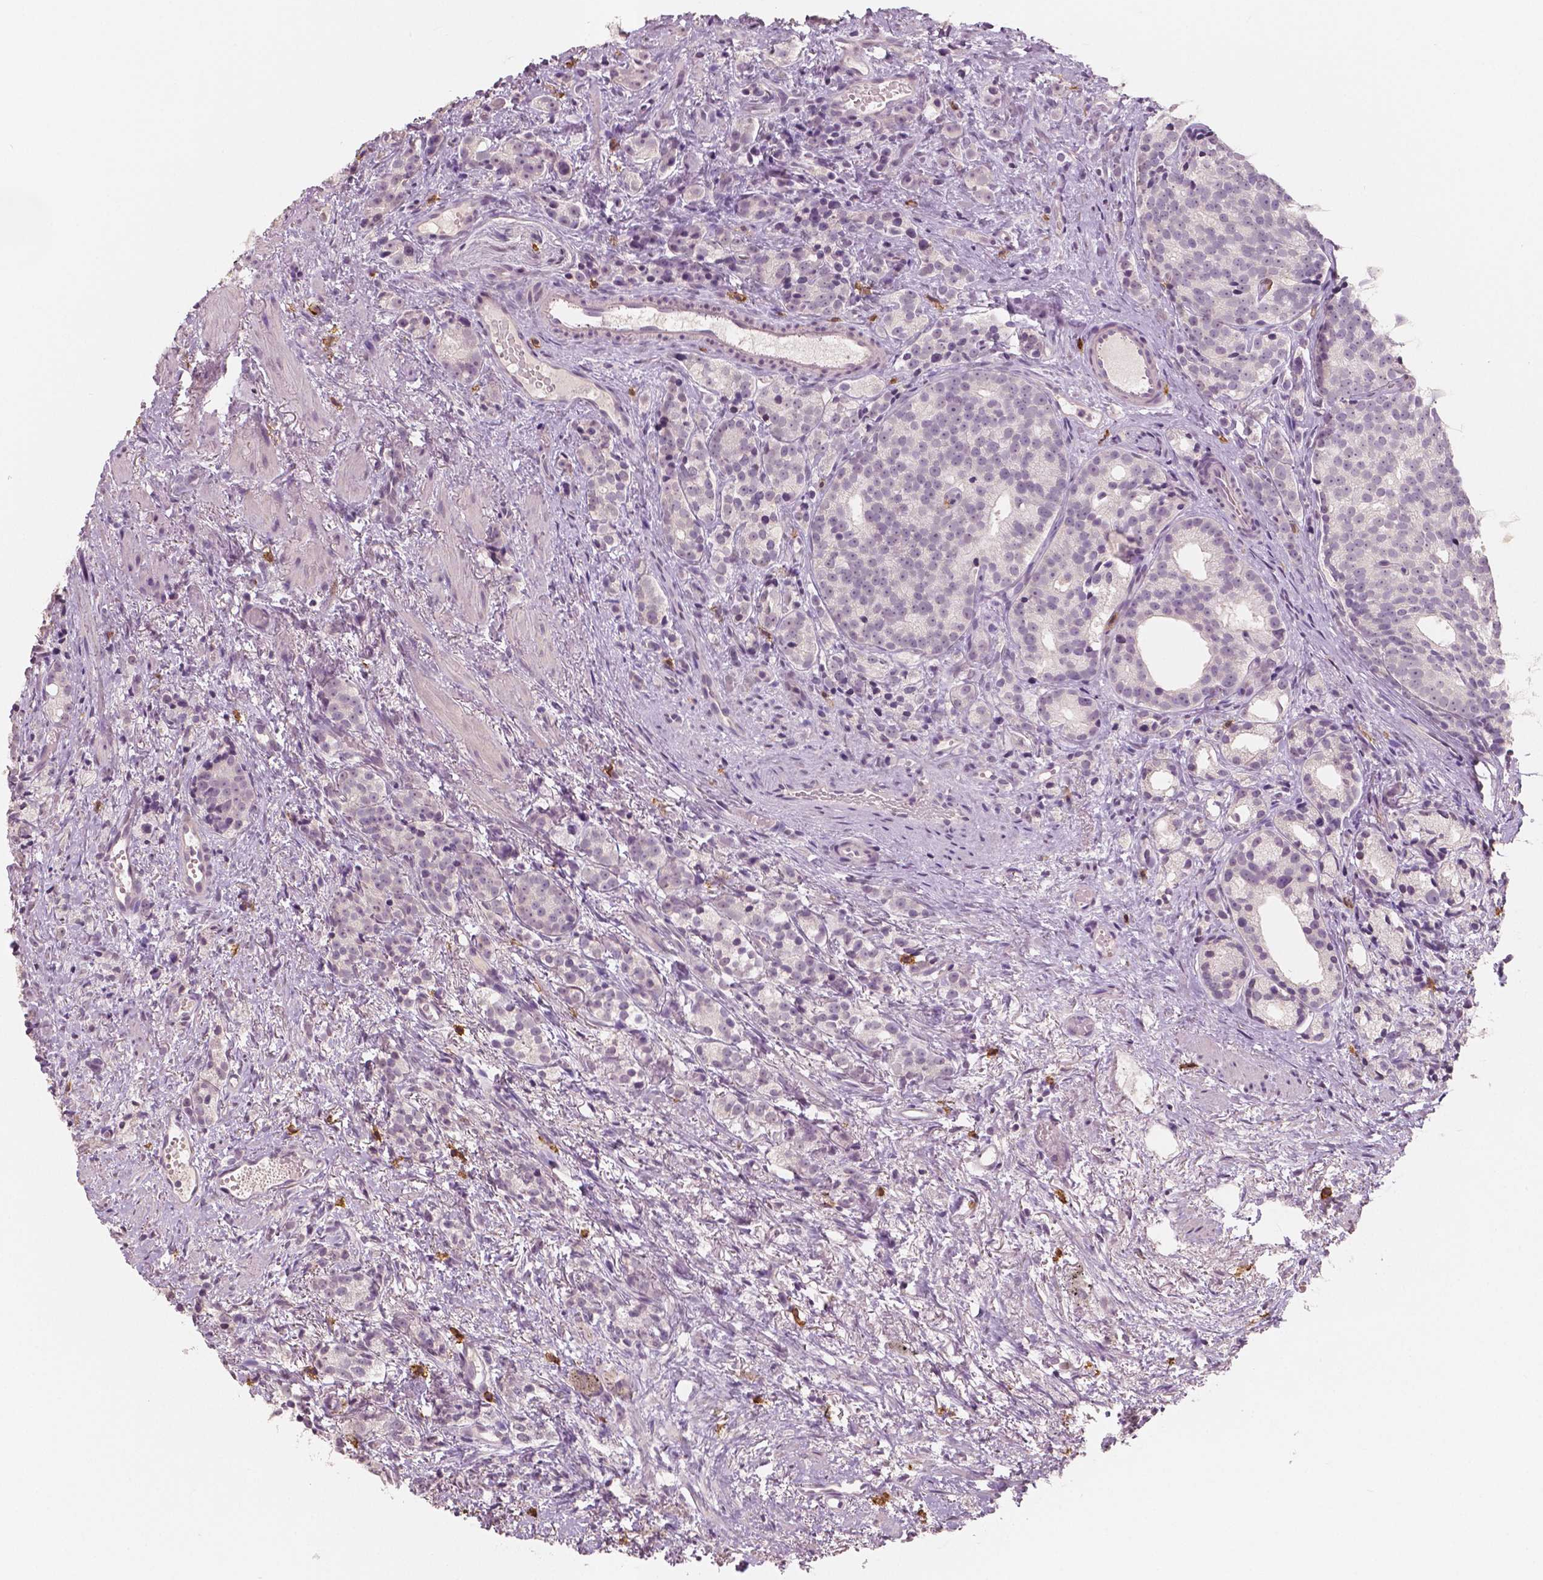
{"staining": {"intensity": "negative", "quantity": "none", "location": "none"}, "tissue": "prostate cancer", "cell_type": "Tumor cells", "image_type": "cancer", "snomed": [{"axis": "morphology", "description": "Adenocarcinoma, High grade"}, {"axis": "topography", "description": "Prostate"}], "caption": "Human prostate cancer (high-grade adenocarcinoma) stained for a protein using IHC shows no expression in tumor cells.", "gene": "KIT", "patient": {"sex": "male", "age": 53}}